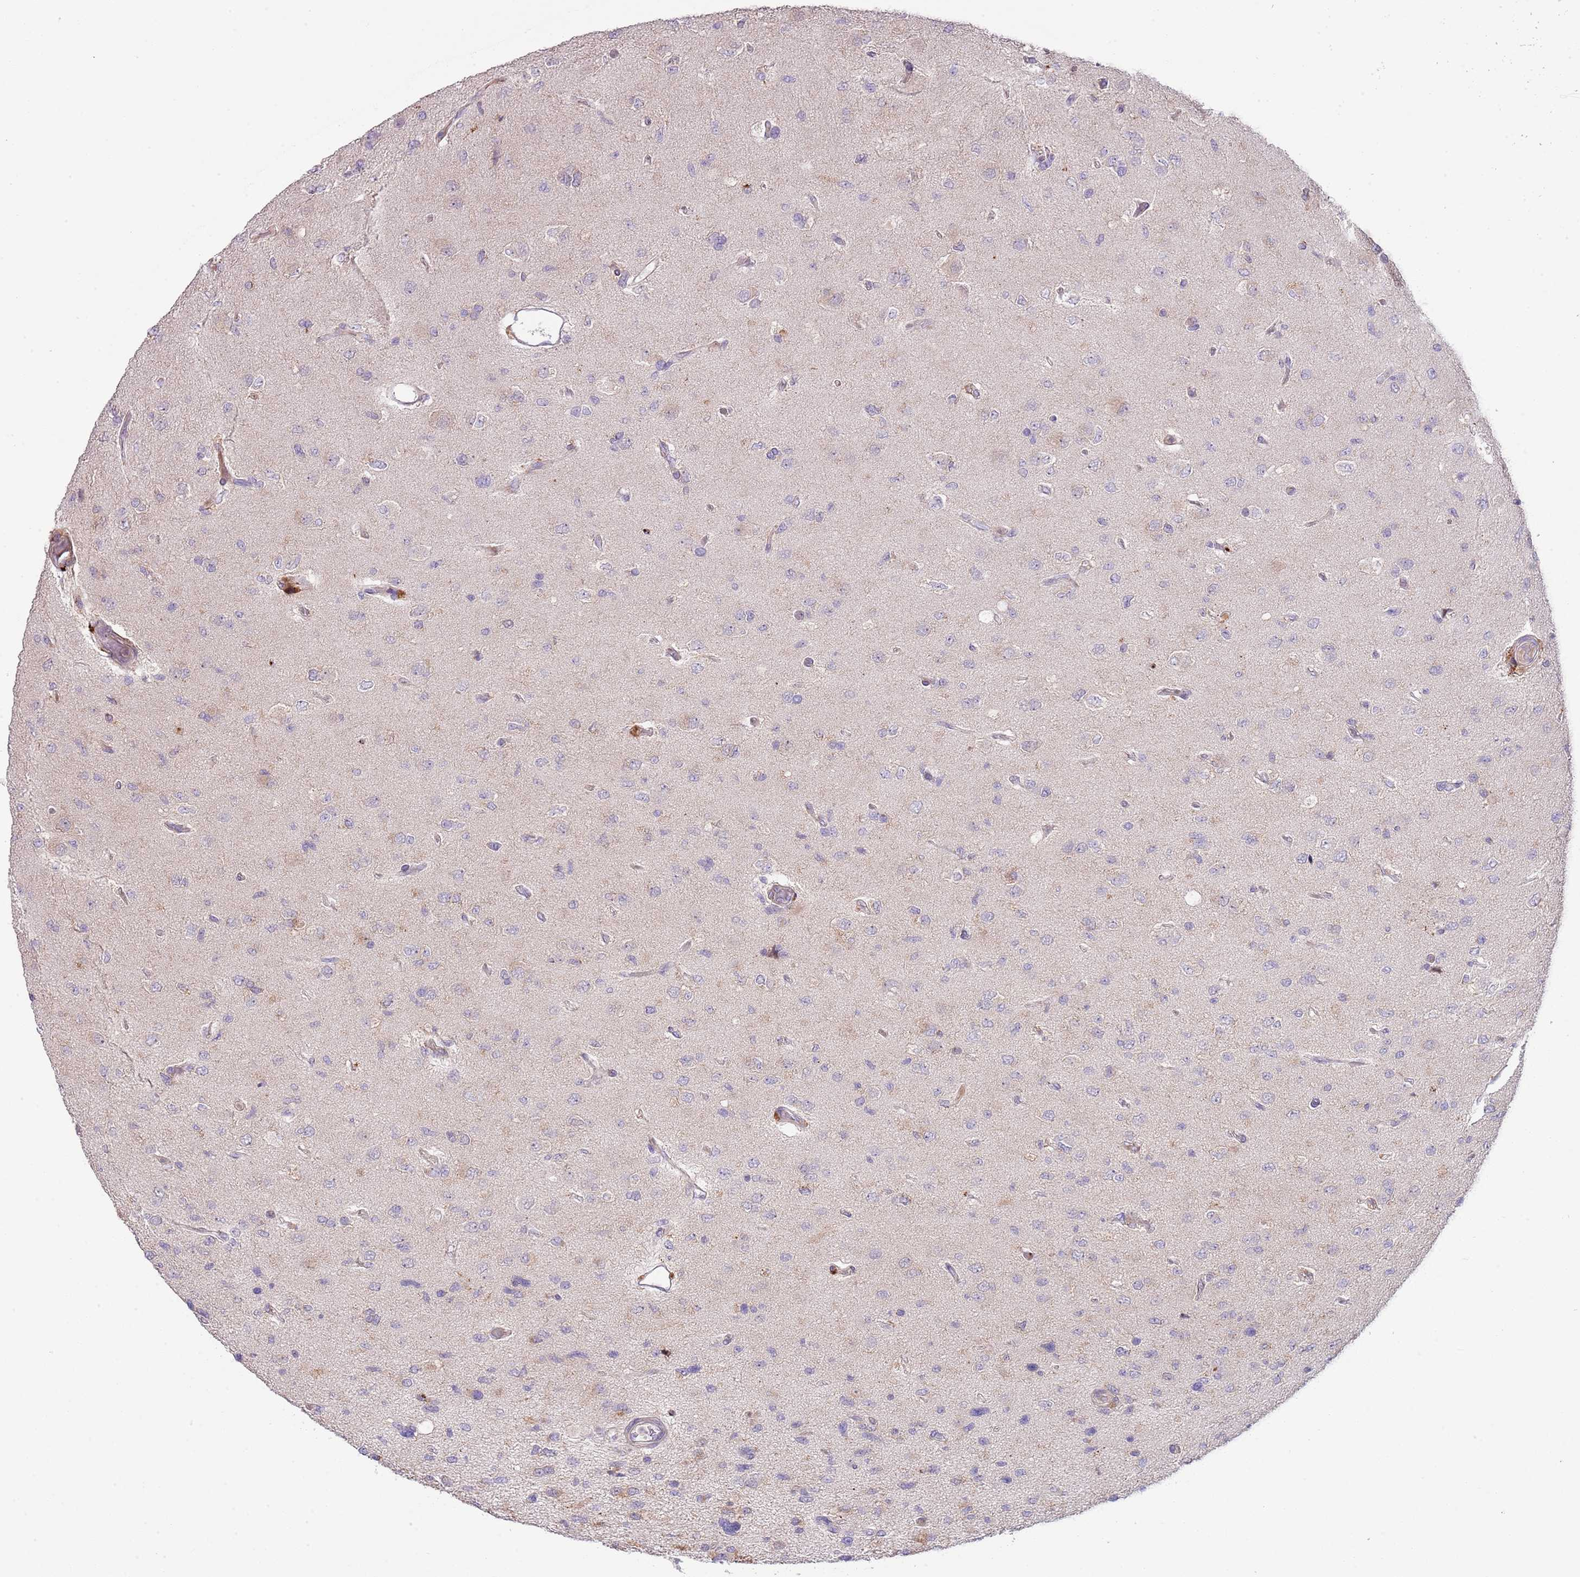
{"staining": {"intensity": "moderate", "quantity": "<25%", "location": "cytoplasmic/membranous"}, "tissue": "glioma", "cell_type": "Tumor cells", "image_type": "cancer", "snomed": [{"axis": "morphology", "description": "Glioma, malignant, High grade"}, {"axis": "topography", "description": "Brain"}], "caption": "Brown immunohistochemical staining in glioma exhibits moderate cytoplasmic/membranous expression in approximately <25% of tumor cells.", "gene": "ABHD17C", "patient": {"sex": "male", "age": 77}}